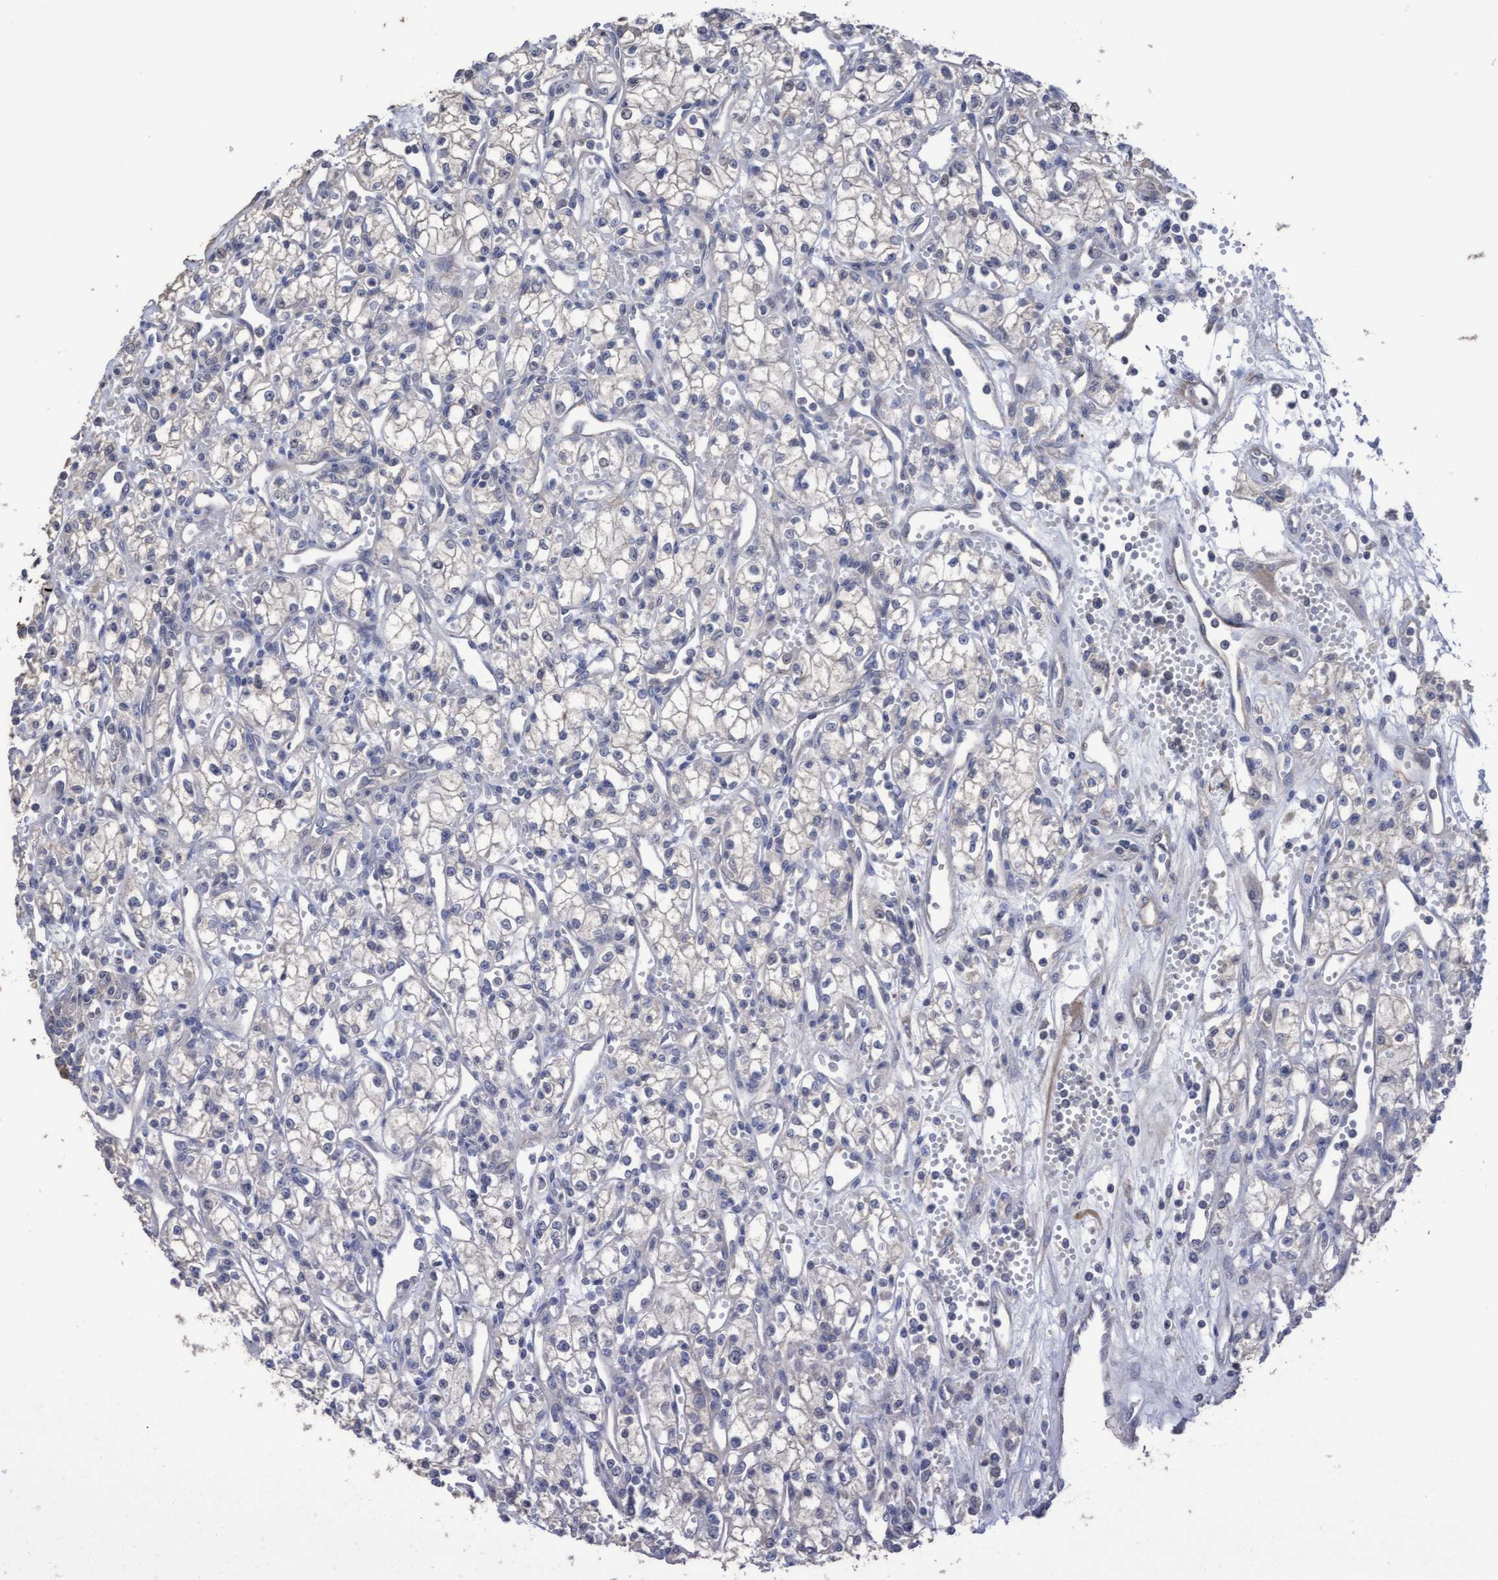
{"staining": {"intensity": "negative", "quantity": "none", "location": "none"}, "tissue": "renal cancer", "cell_type": "Tumor cells", "image_type": "cancer", "snomed": [{"axis": "morphology", "description": "Adenocarcinoma, NOS"}, {"axis": "topography", "description": "Kidney"}], "caption": "The IHC histopathology image has no significant staining in tumor cells of adenocarcinoma (renal) tissue.", "gene": "KRT24", "patient": {"sex": "male", "age": 59}}